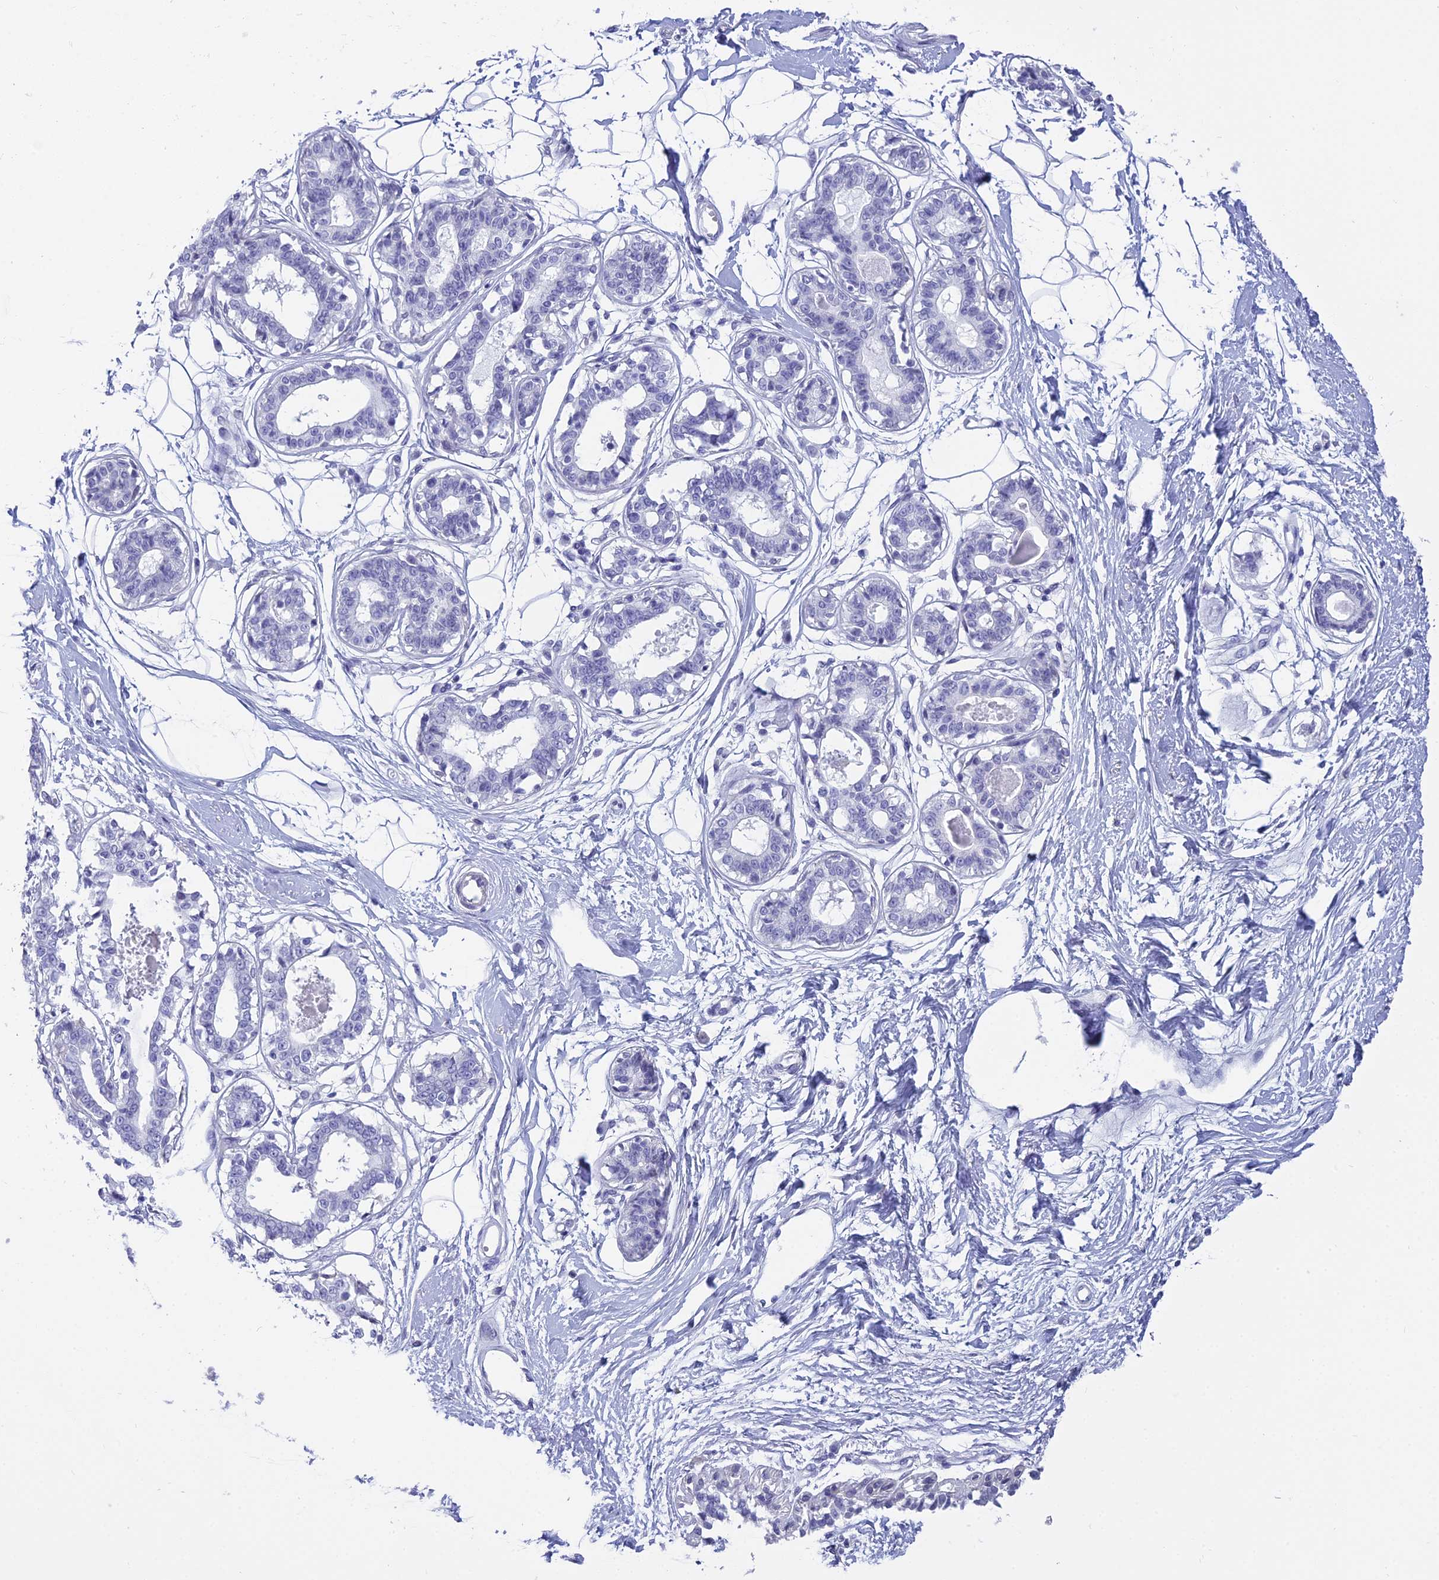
{"staining": {"intensity": "negative", "quantity": "none", "location": "none"}, "tissue": "breast", "cell_type": "Adipocytes", "image_type": "normal", "snomed": [{"axis": "morphology", "description": "Normal tissue, NOS"}, {"axis": "topography", "description": "Breast"}], "caption": "A histopathology image of breast stained for a protein demonstrates no brown staining in adipocytes.", "gene": "MAP6", "patient": {"sex": "female", "age": 45}}